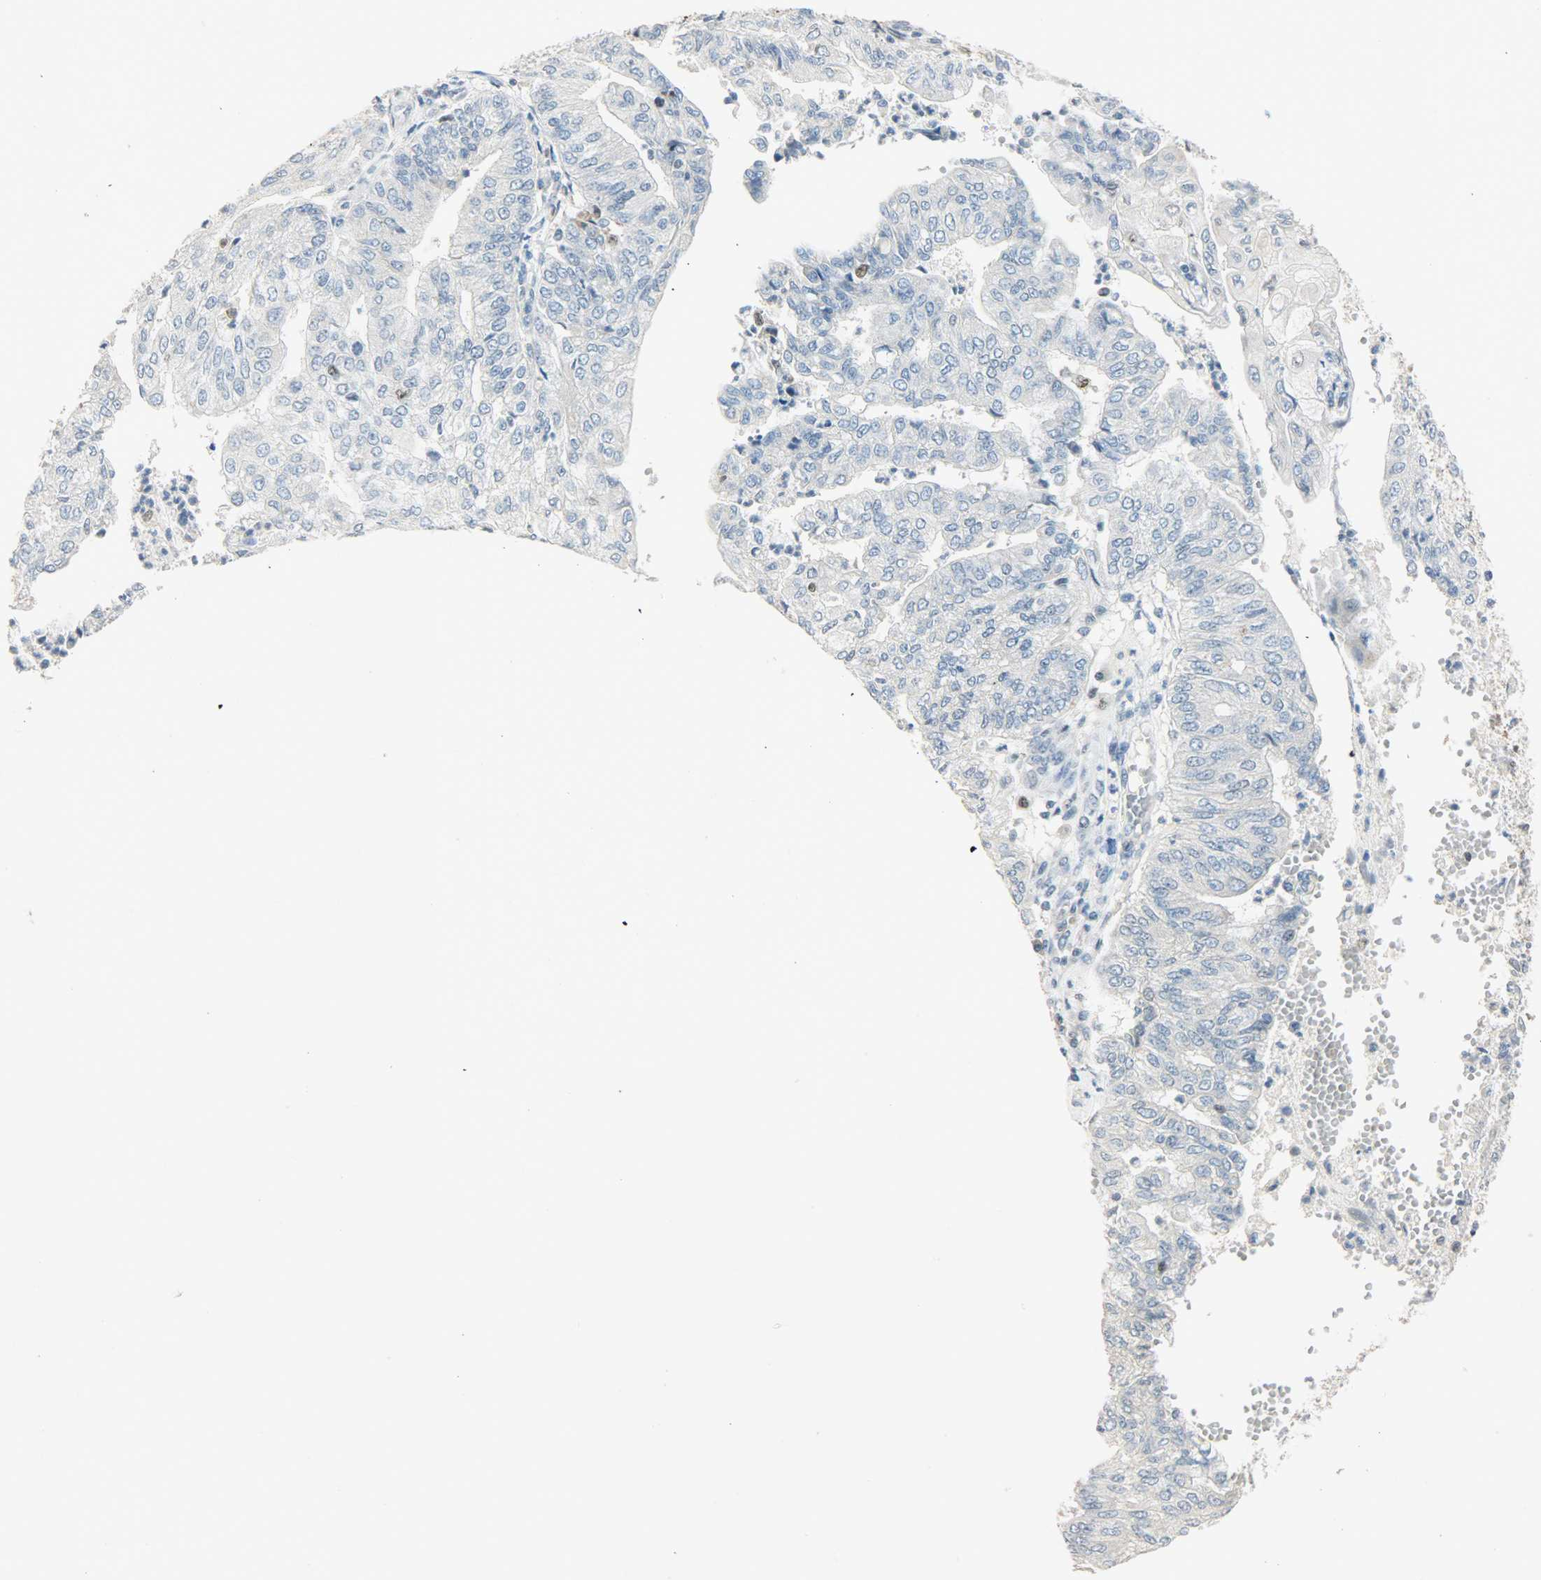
{"staining": {"intensity": "negative", "quantity": "none", "location": "none"}, "tissue": "endometrial cancer", "cell_type": "Tumor cells", "image_type": "cancer", "snomed": [{"axis": "morphology", "description": "Adenocarcinoma, NOS"}, {"axis": "topography", "description": "Endometrium"}], "caption": "Tumor cells show no significant protein expression in endometrial cancer. The staining is performed using DAB brown chromogen with nuclei counter-stained in using hematoxylin.", "gene": "PPARG", "patient": {"sex": "female", "age": 59}}